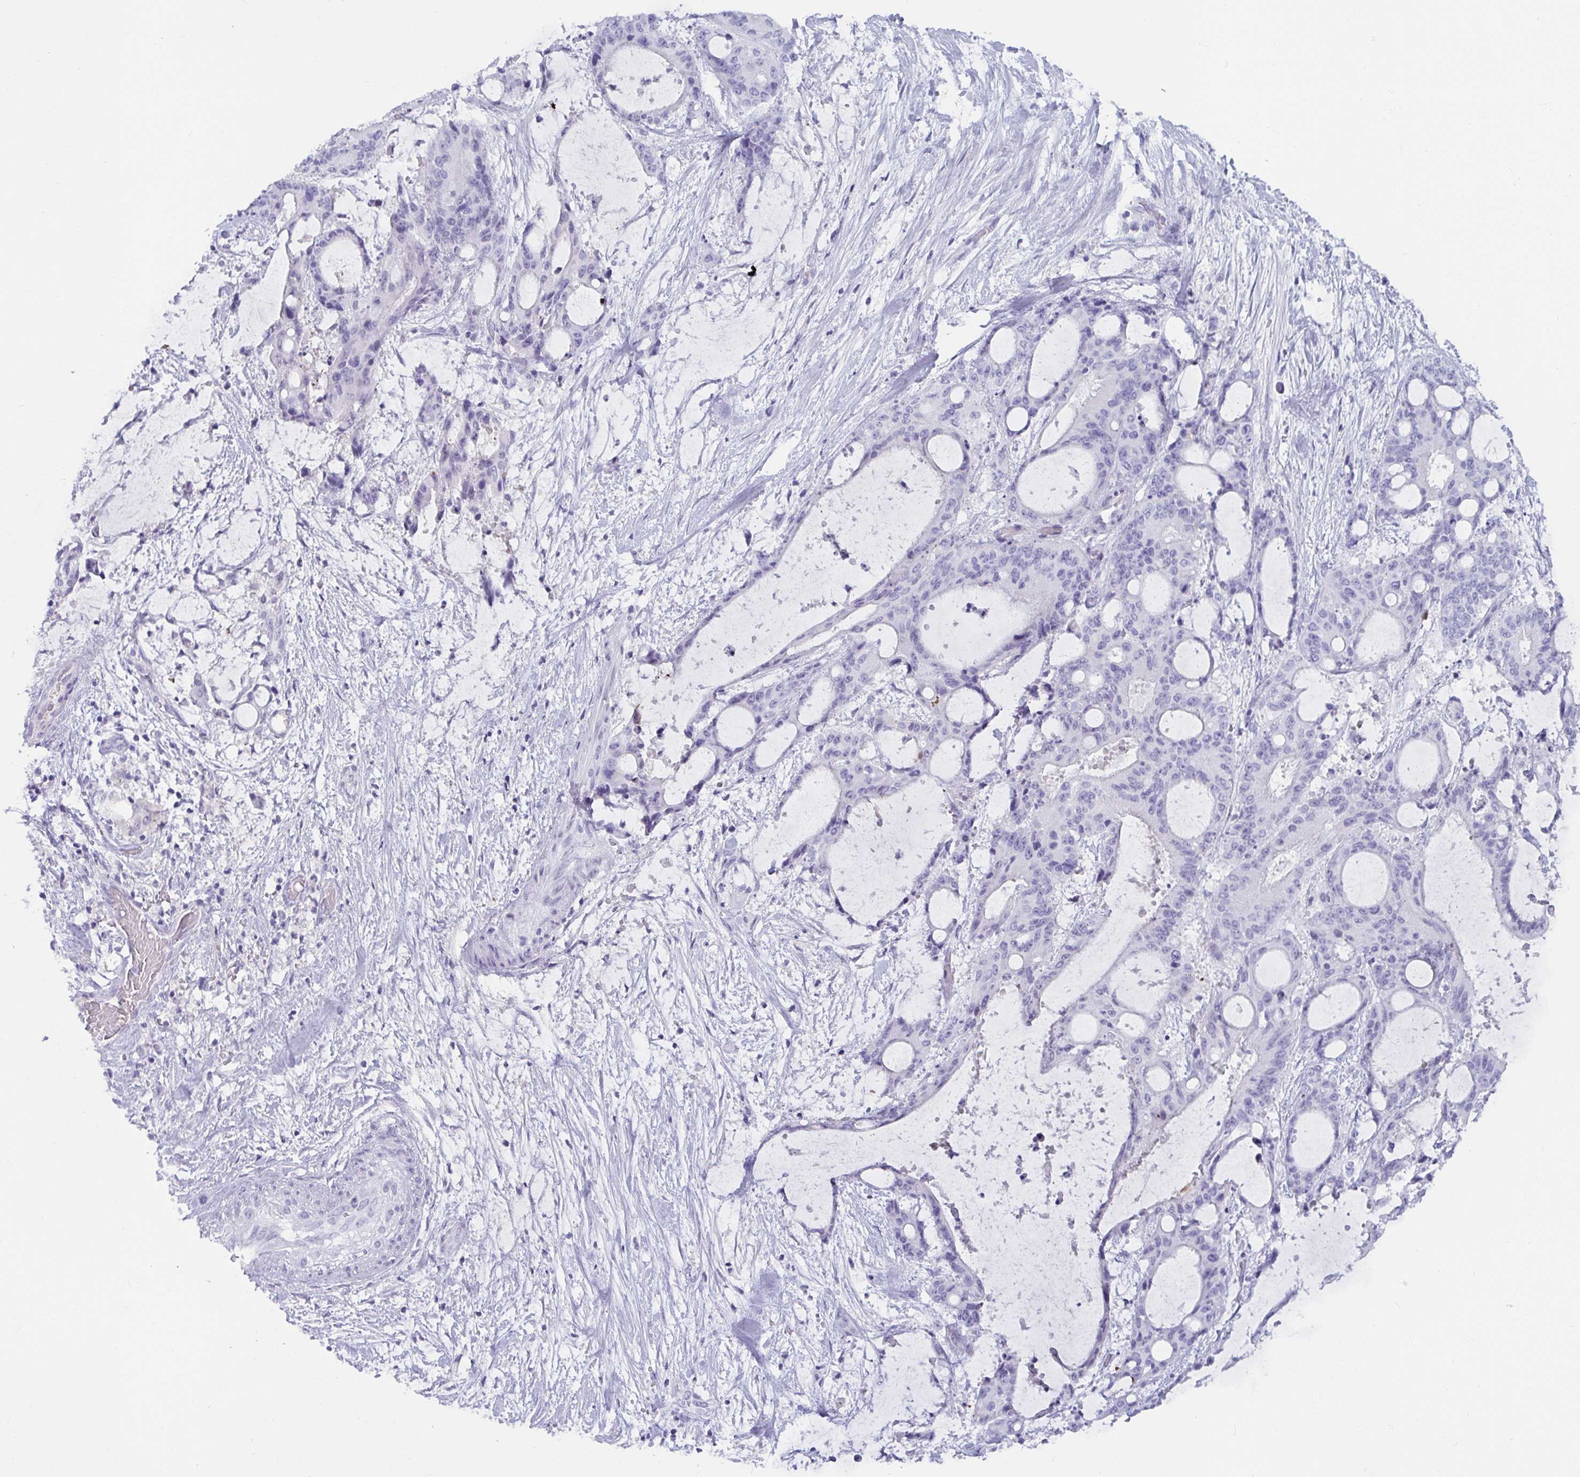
{"staining": {"intensity": "negative", "quantity": "none", "location": "none"}, "tissue": "liver cancer", "cell_type": "Tumor cells", "image_type": "cancer", "snomed": [{"axis": "morphology", "description": "Normal tissue, NOS"}, {"axis": "morphology", "description": "Cholangiocarcinoma"}, {"axis": "topography", "description": "Liver"}, {"axis": "topography", "description": "Peripheral nerve tissue"}], "caption": "Immunohistochemistry histopathology image of neoplastic tissue: cholangiocarcinoma (liver) stained with DAB reveals no significant protein staining in tumor cells. (DAB IHC with hematoxylin counter stain).", "gene": "NPY", "patient": {"sex": "female", "age": 73}}